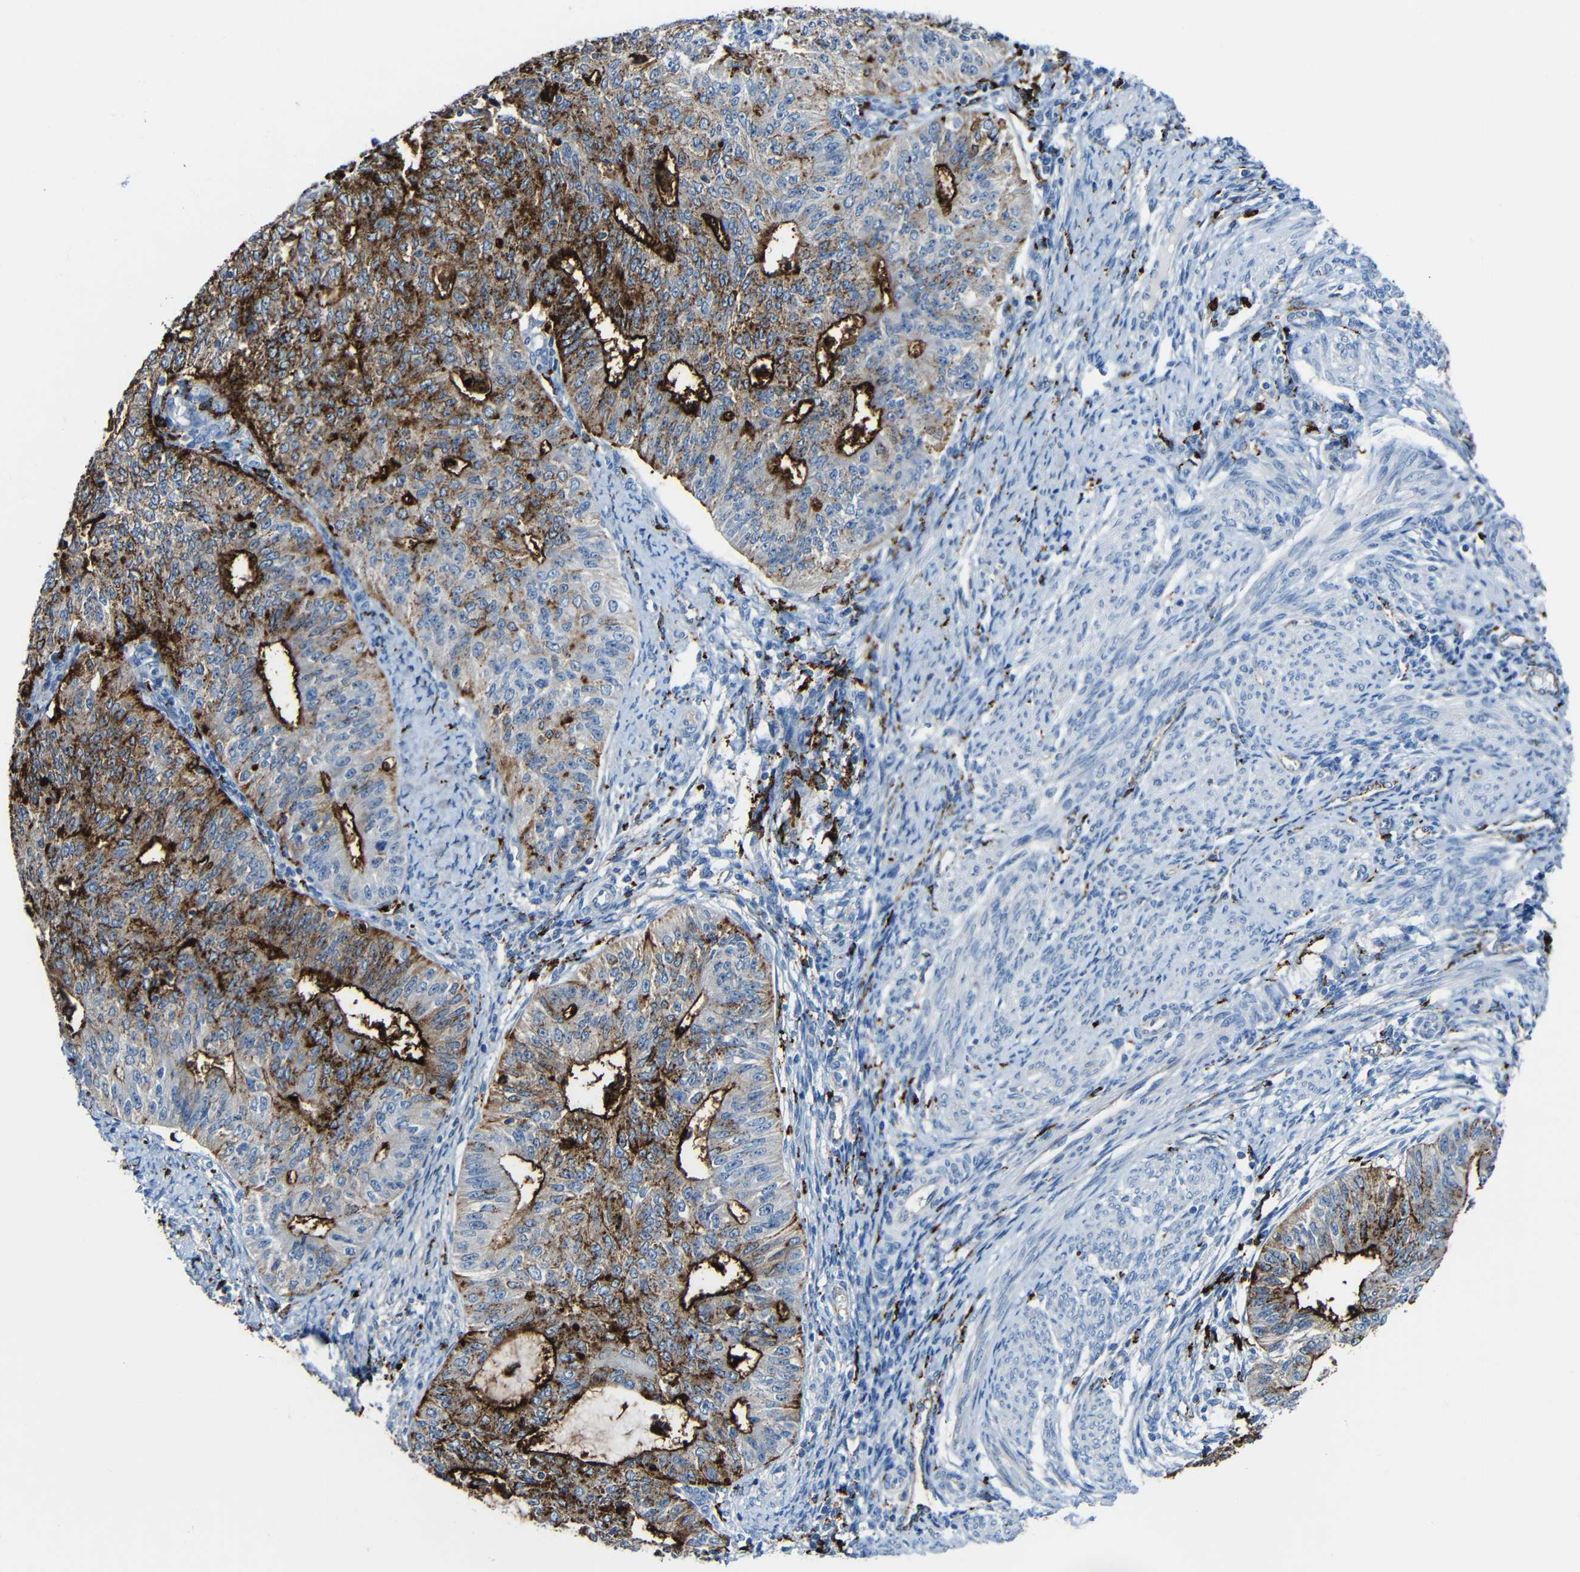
{"staining": {"intensity": "strong", "quantity": ">75%", "location": "cytoplasmic/membranous"}, "tissue": "endometrial cancer", "cell_type": "Tumor cells", "image_type": "cancer", "snomed": [{"axis": "morphology", "description": "Adenocarcinoma, NOS"}, {"axis": "topography", "description": "Endometrium"}], "caption": "DAB immunohistochemical staining of human endometrial cancer displays strong cytoplasmic/membranous protein expression in approximately >75% of tumor cells.", "gene": "HLA-DMA", "patient": {"sex": "female", "age": 32}}